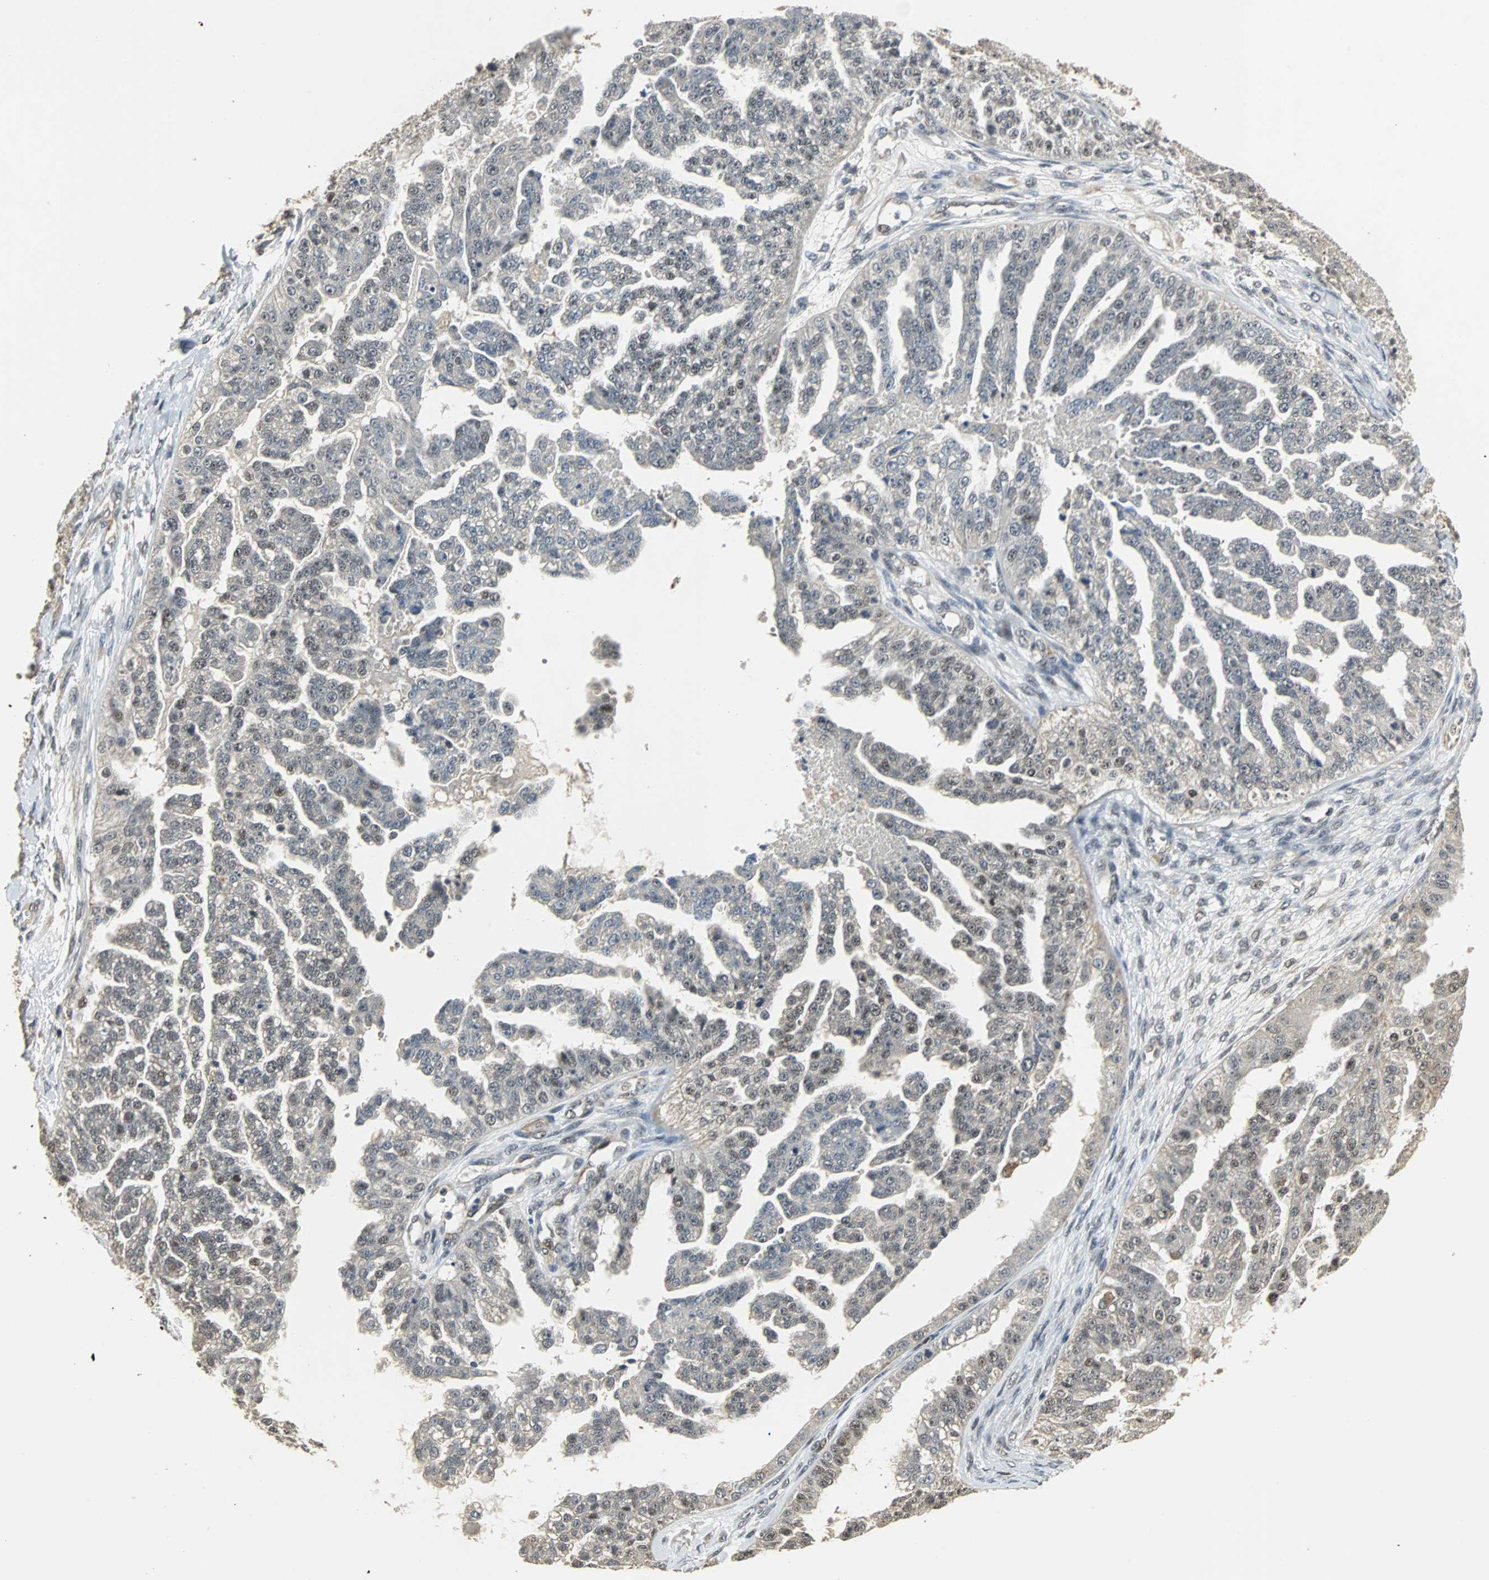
{"staining": {"intensity": "moderate", "quantity": "25%-75%", "location": "nuclear"}, "tissue": "ovarian cancer", "cell_type": "Tumor cells", "image_type": "cancer", "snomed": [{"axis": "morphology", "description": "Carcinoma, NOS"}, {"axis": "topography", "description": "Soft tissue"}, {"axis": "topography", "description": "Ovary"}], "caption": "Human ovarian cancer stained with a brown dye displays moderate nuclear positive expression in about 25%-75% of tumor cells.", "gene": "MED4", "patient": {"sex": "female", "age": 54}}